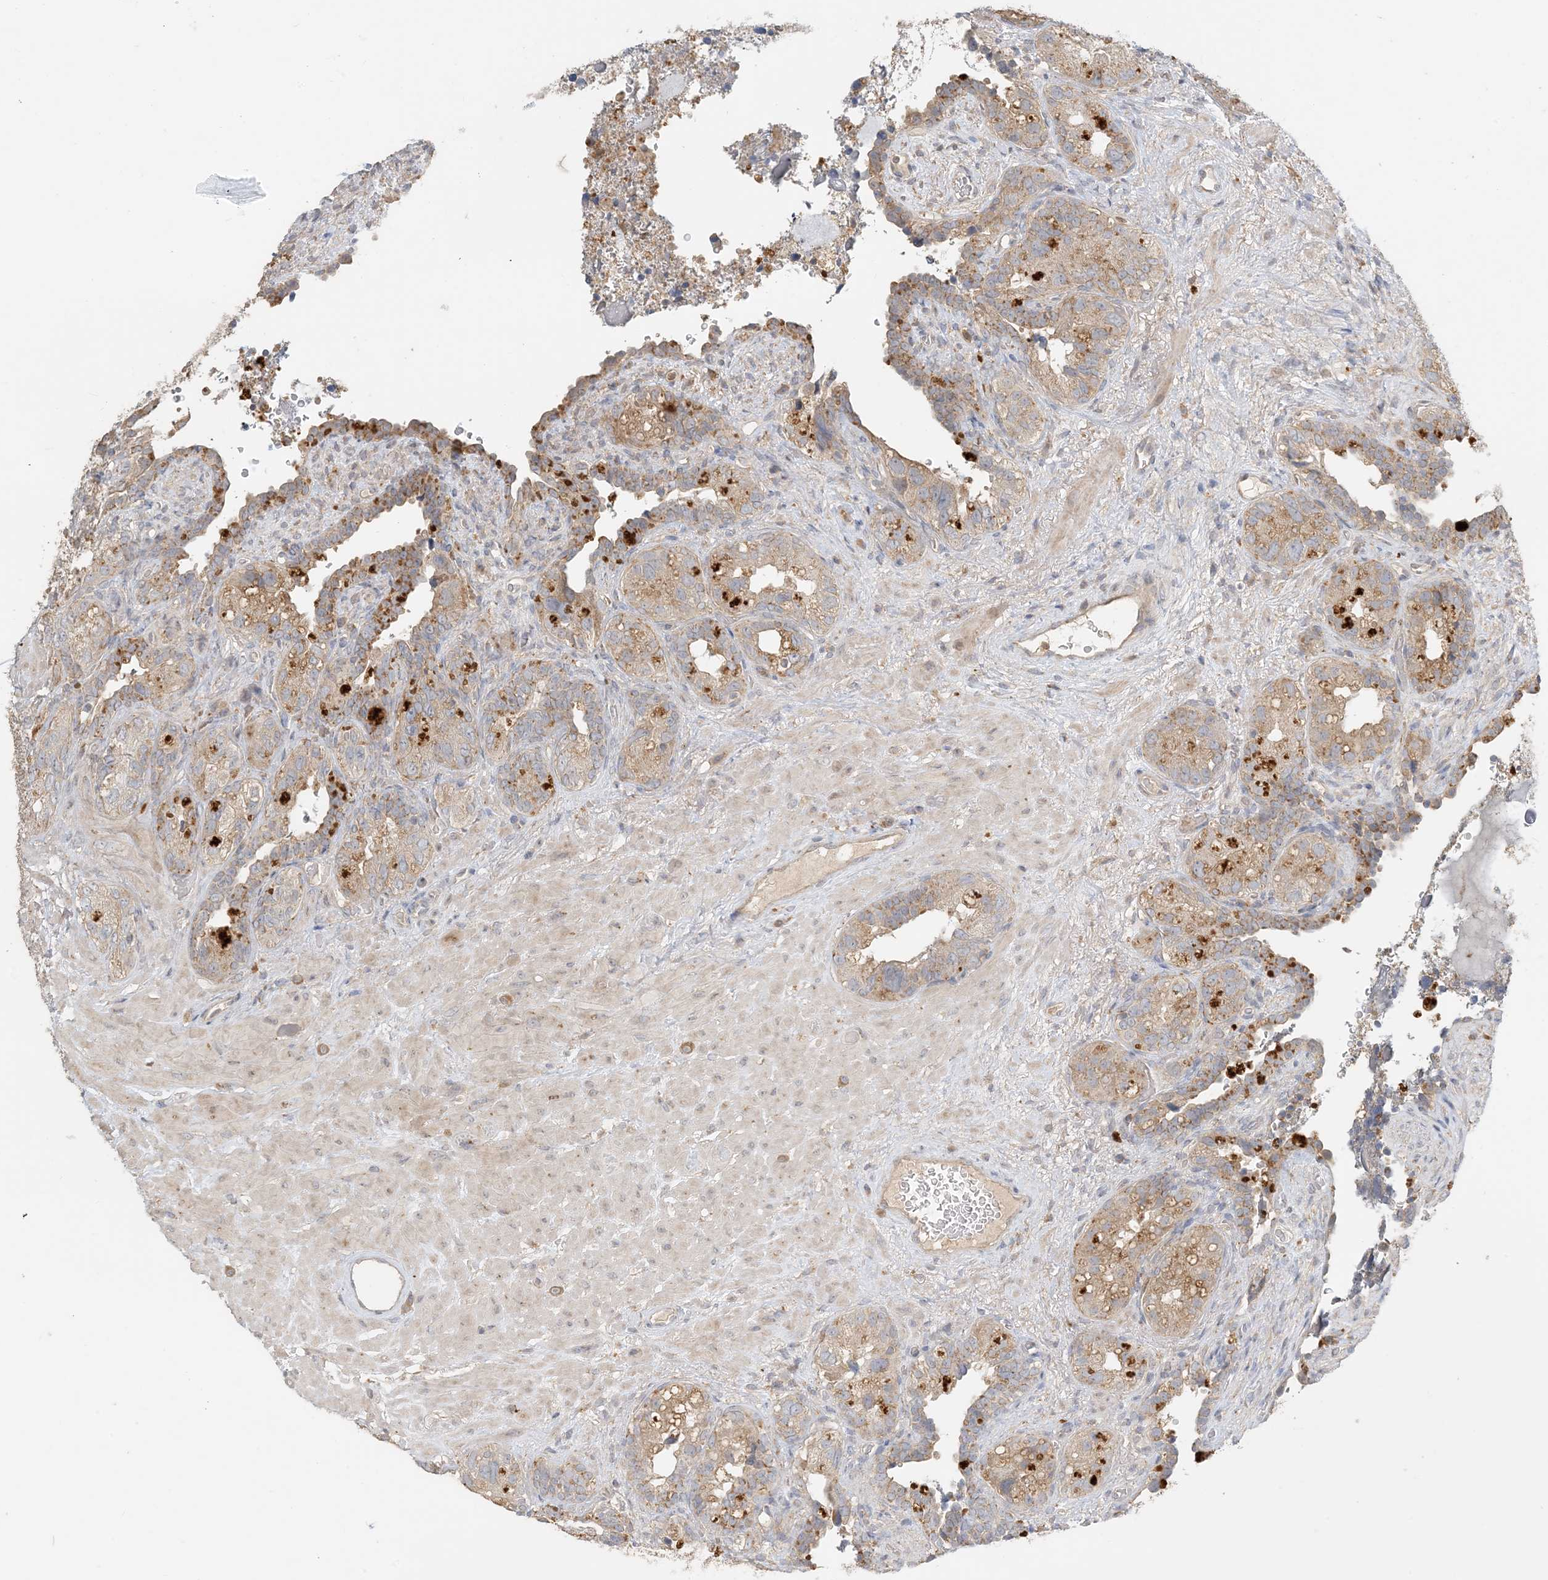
{"staining": {"intensity": "moderate", "quantity": "25%-75%", "location": "cytoplasmic/membranous"}, "tissue": "seminal vesicle", "cell_type": "Glandular cells", "image_type": "normal", "snomed": [{"axis": "morphology", "description": "Normal tissue, NOS"}, {"axis": "topography", "description": "Seminal veicle"}, {"axis": "topography", "description": "Peripheral nerve tissue"}], "caption": "The immunohistochemical stain highlights moderate cytoplasmic/membranous staining in glandular cells of normal seminal vesicle.", "gene": "SPPL2A", "patient": {"sex": "male", "age": 67}}